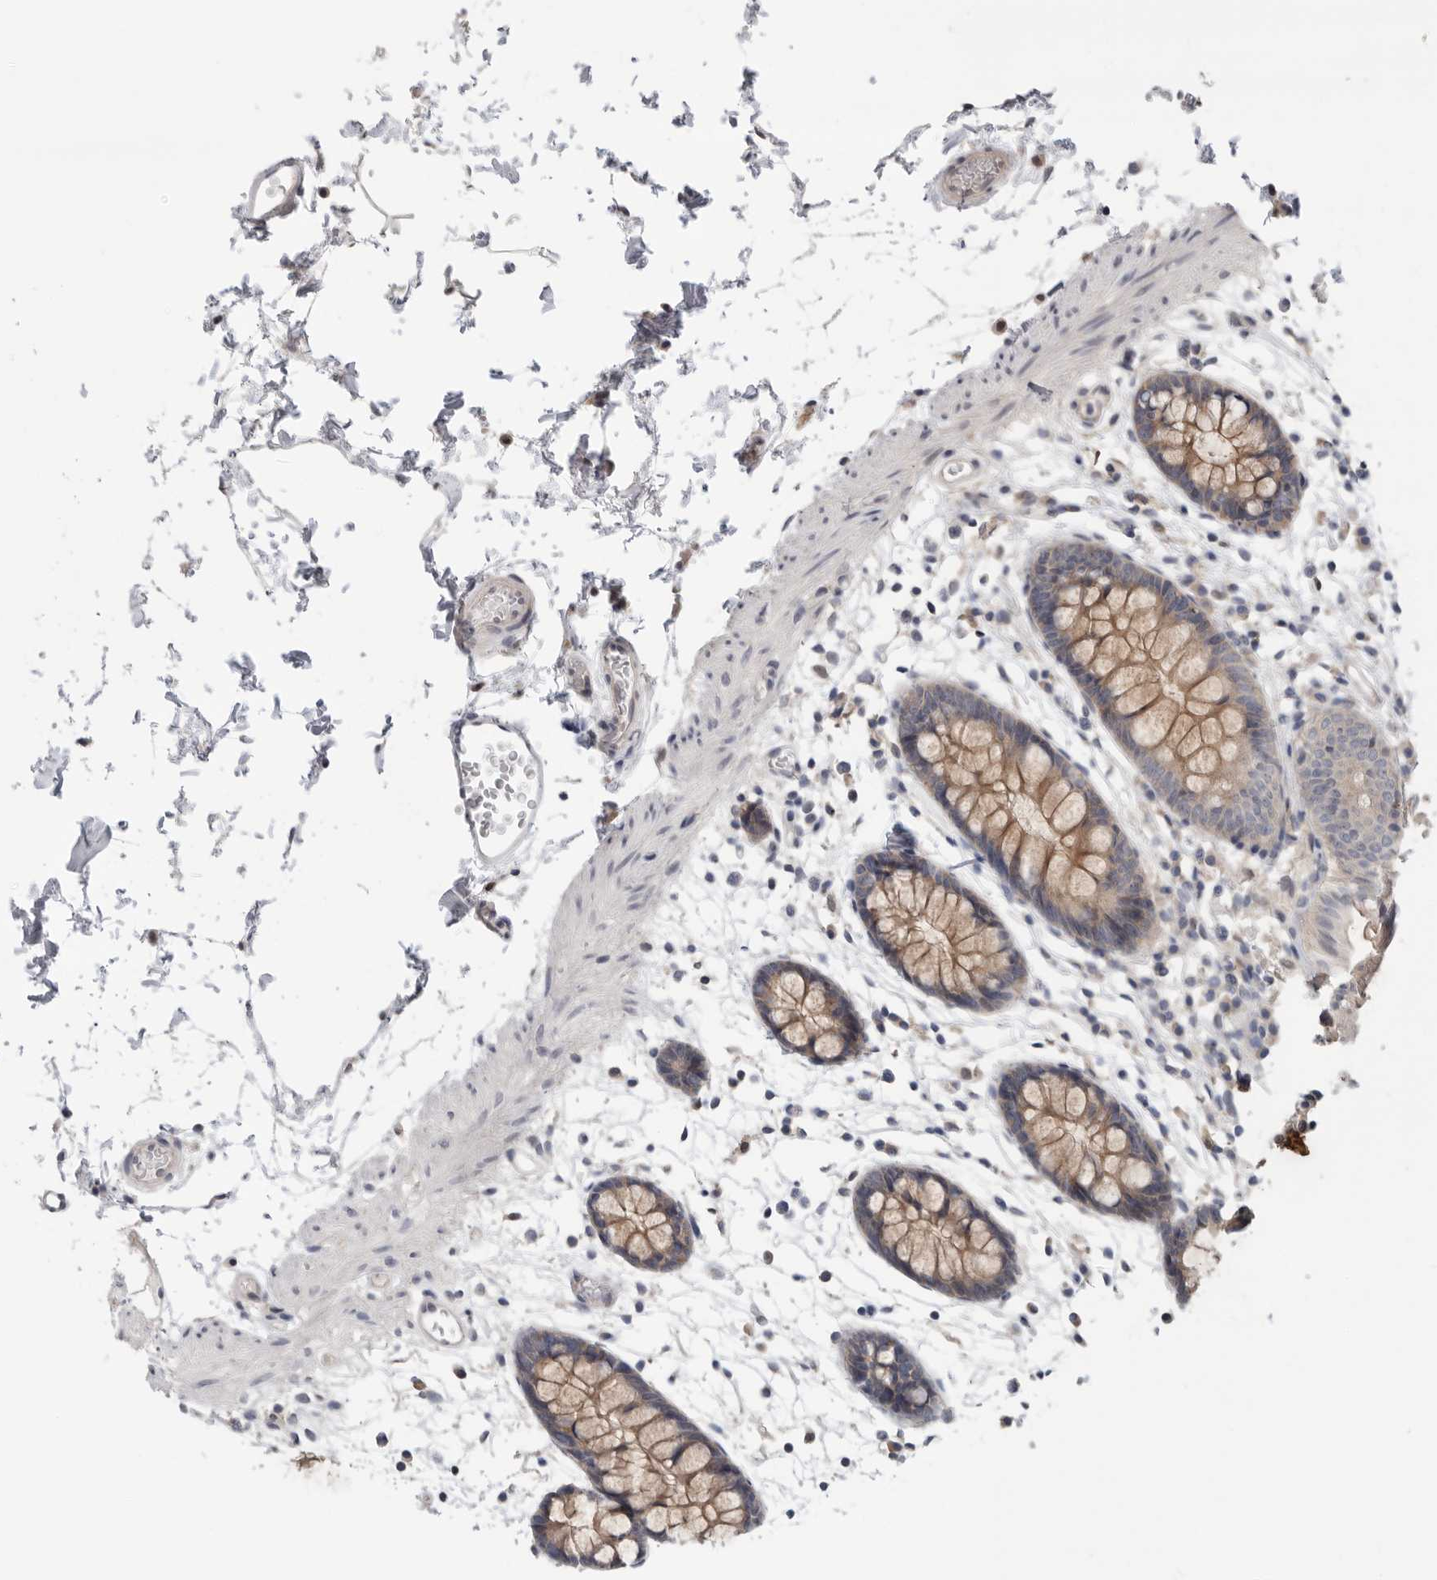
{"staining": {"intensity": "weak", "quantity": "25%-75%", "location": "cytoplasmic/membranous"}, "tissue": "colon", "cell_type": "Endothelial cells", "image_type": "normal", "snomed": [{"axis": "morphology", "description": "Normal tissue, NOS"}, {"axis": "topography", "description": "Colon"}], "caption": "About 25%-75% of endothelial cells in unremarkable human colon show weak cytoplasmic/membranous protein positivity as visualized by brown immunohistochemical staining.", "gene": "KLK5", "patient": {"sex": "male", "age": 56}}